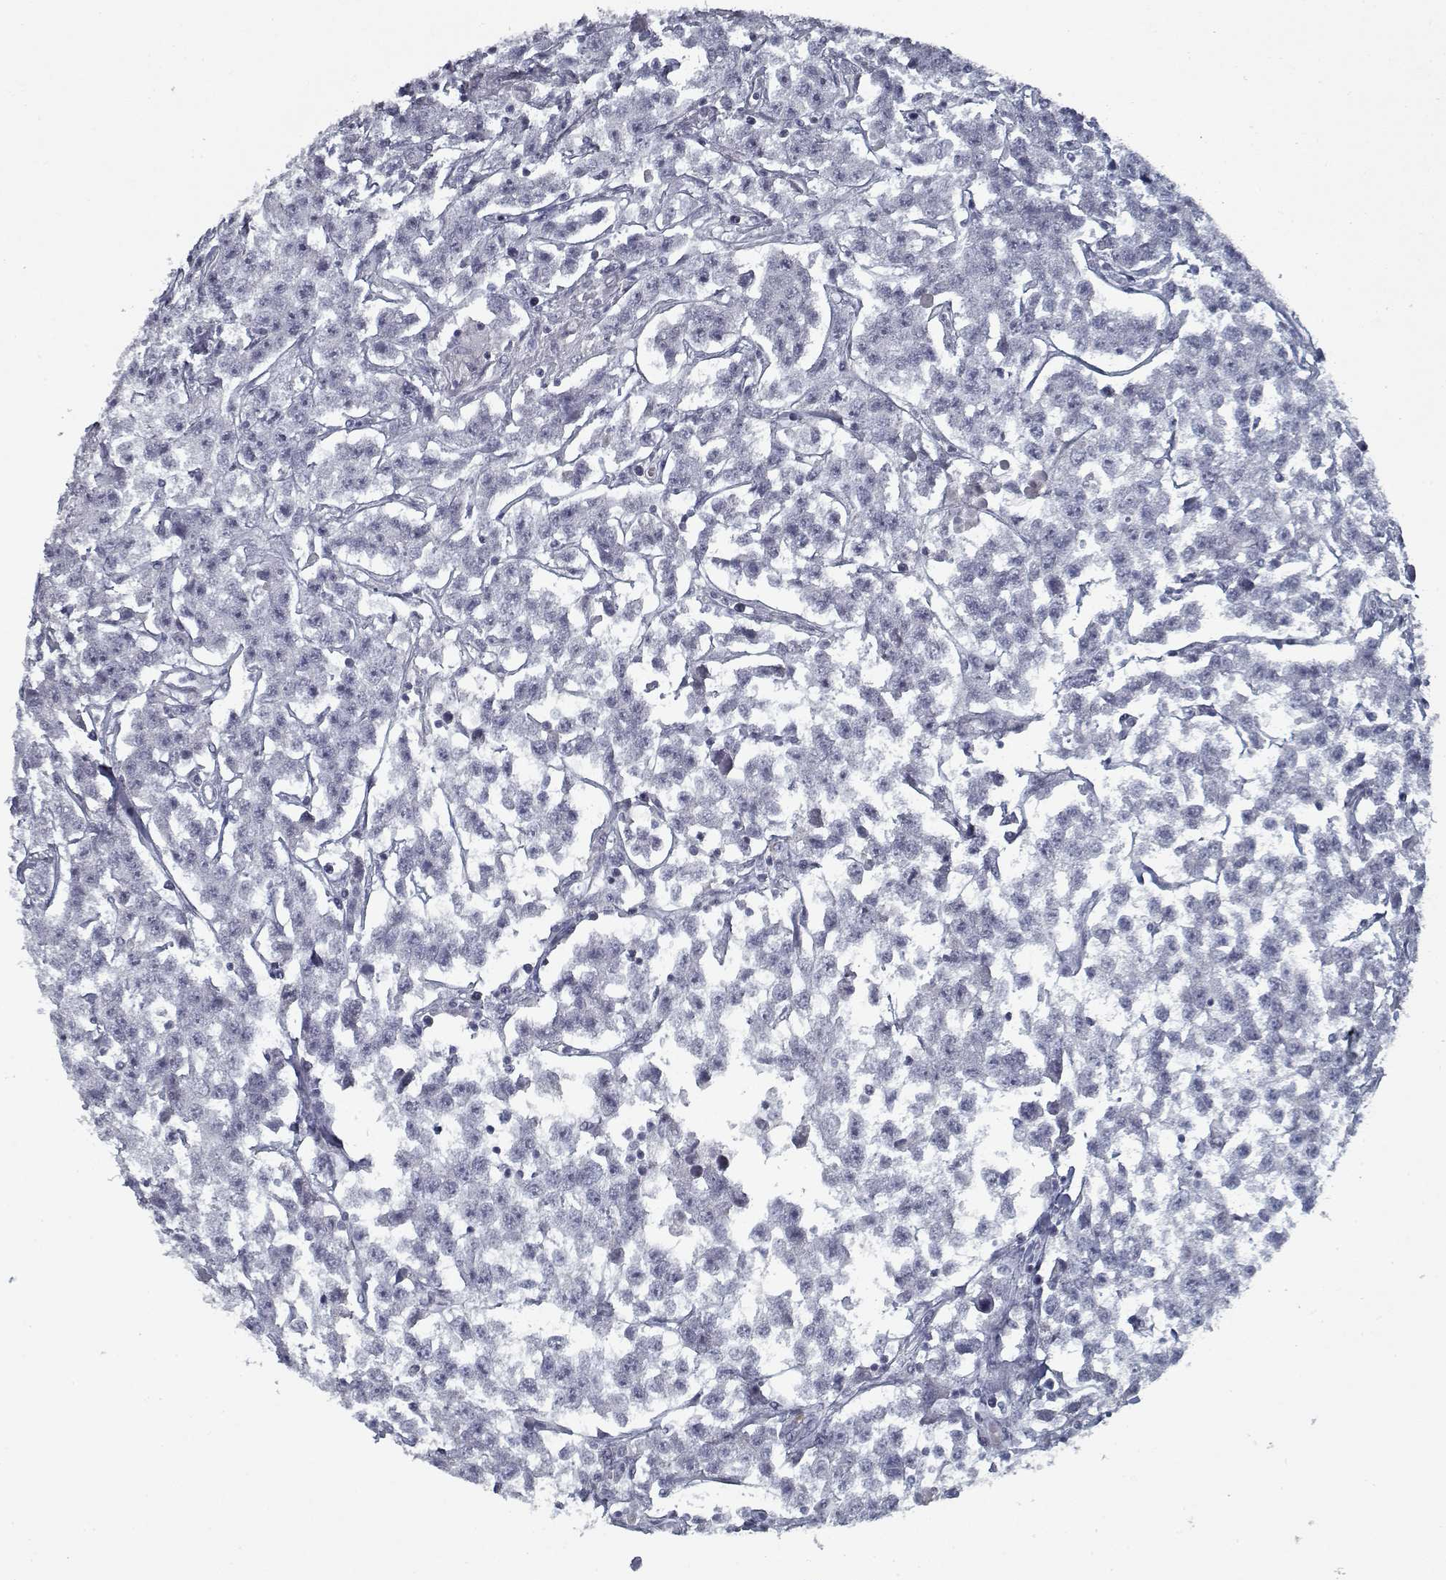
{"staining": {"intensity": "negative", "quantity": "none", "location": "none"}, "tissue": "testis cancer", "cell_type": "Tumor cells", "image_type": "cancer", "snomed": [{"axis": "morphology", "description": "Seminoma, NOS"}, {"axis": "topography", "description": "Testis"}], "caption": "An image of testis seminoma stained for a protein displays no brown staining in tumor cells. (DAB IHC with hematoxylin counter stain).", "gene": "GAD2", "patient": {"sex": "male", "age": 59}}